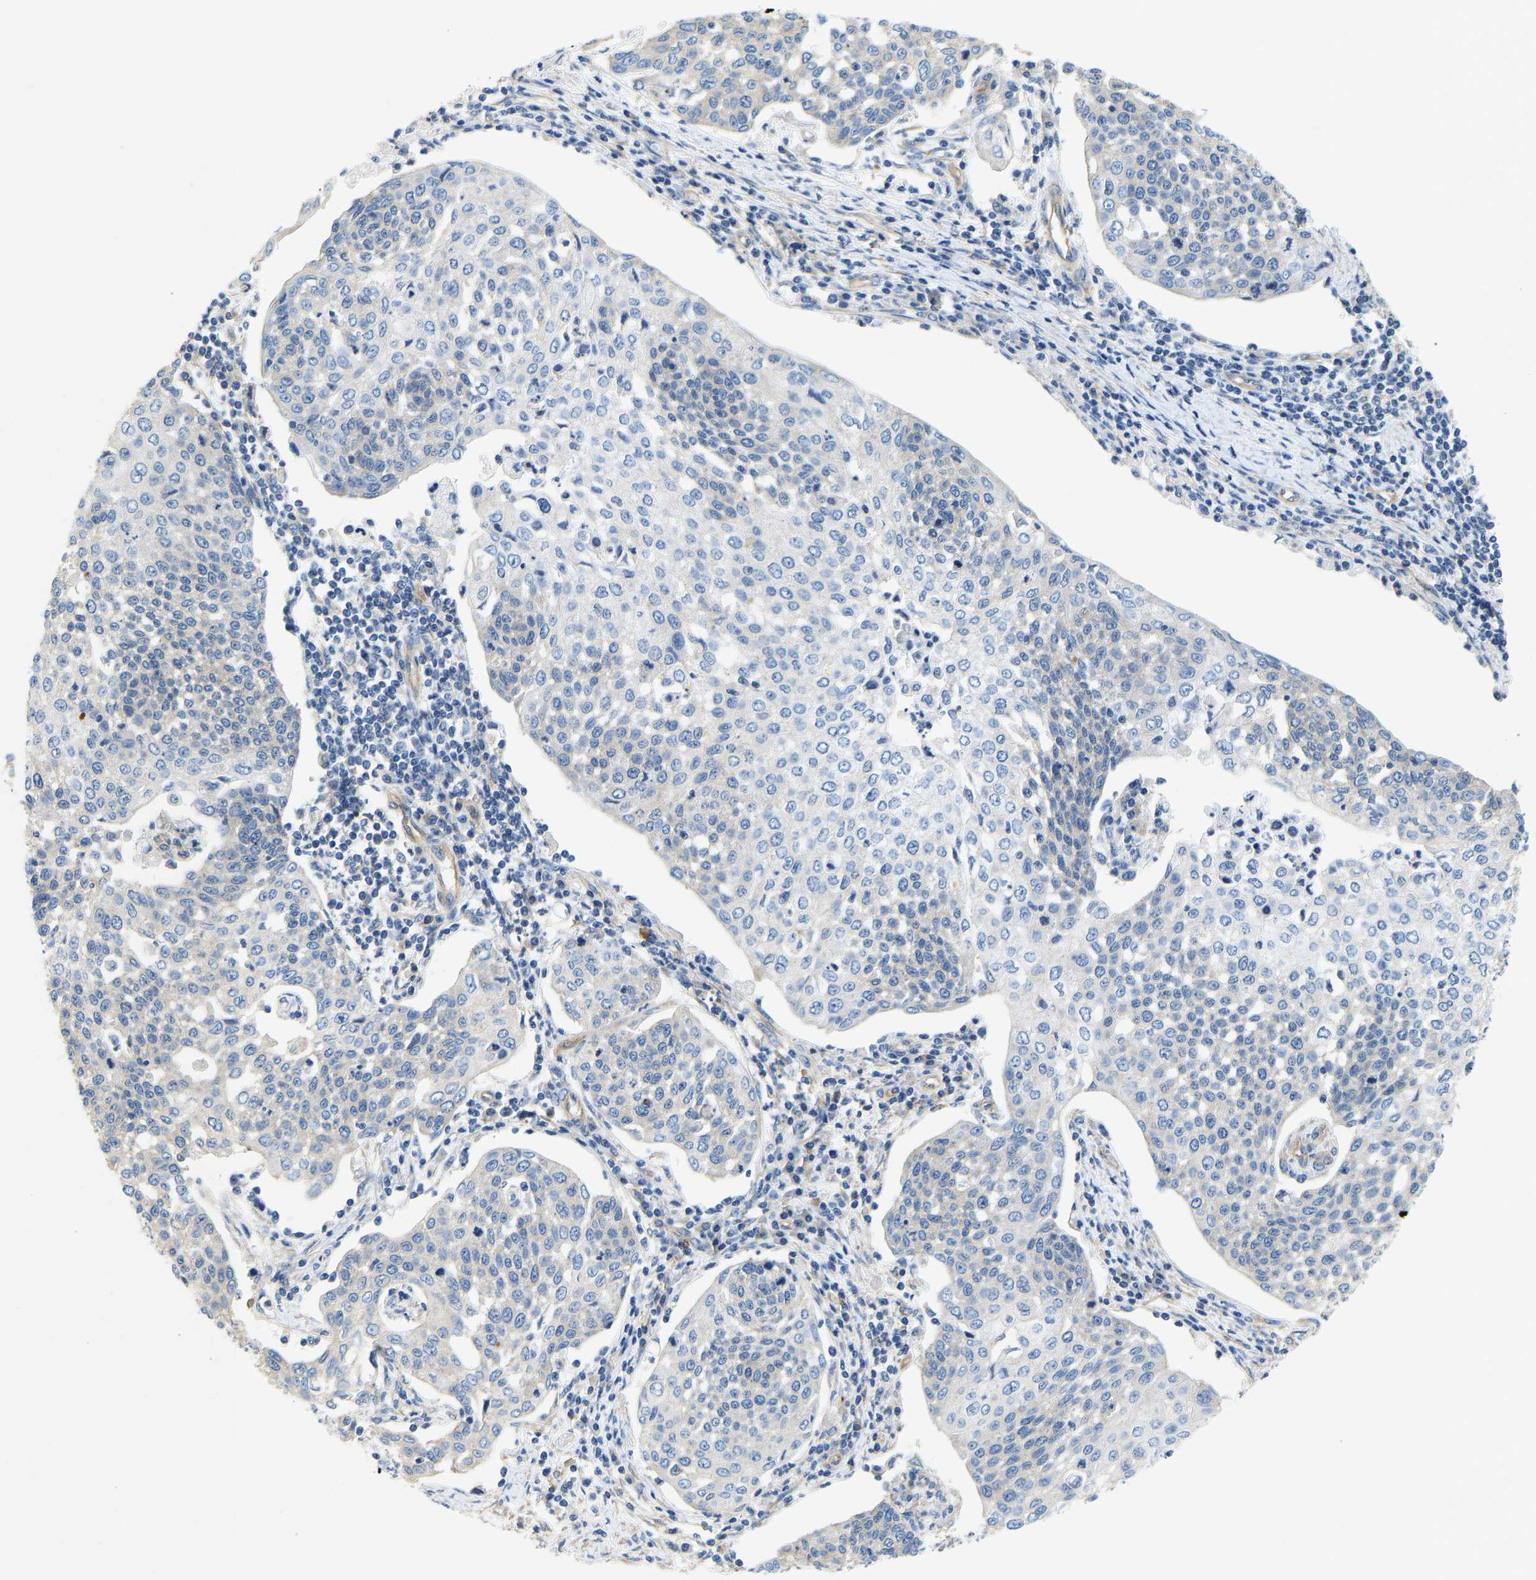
{"staining": {"intensity": "negative", "quantity": "none", "location": "none"}, "tissue": "cervical cancer", "cell_type": "Tumor cells", "image_type": "cancer", "snomed": [{"axis": "morphology", "description": "Squamous cell carcinoma, NOS"}, {"axis": "topography", "description": "Cervix"}], "caption": "Human cervical squamous cell carcinoma stained for a protein using immunohistochemistry (IHC) demonstrates no positivity in tumor cells.", "gene": "CHAD", "patient": {"sex": "female", "age": 34}}